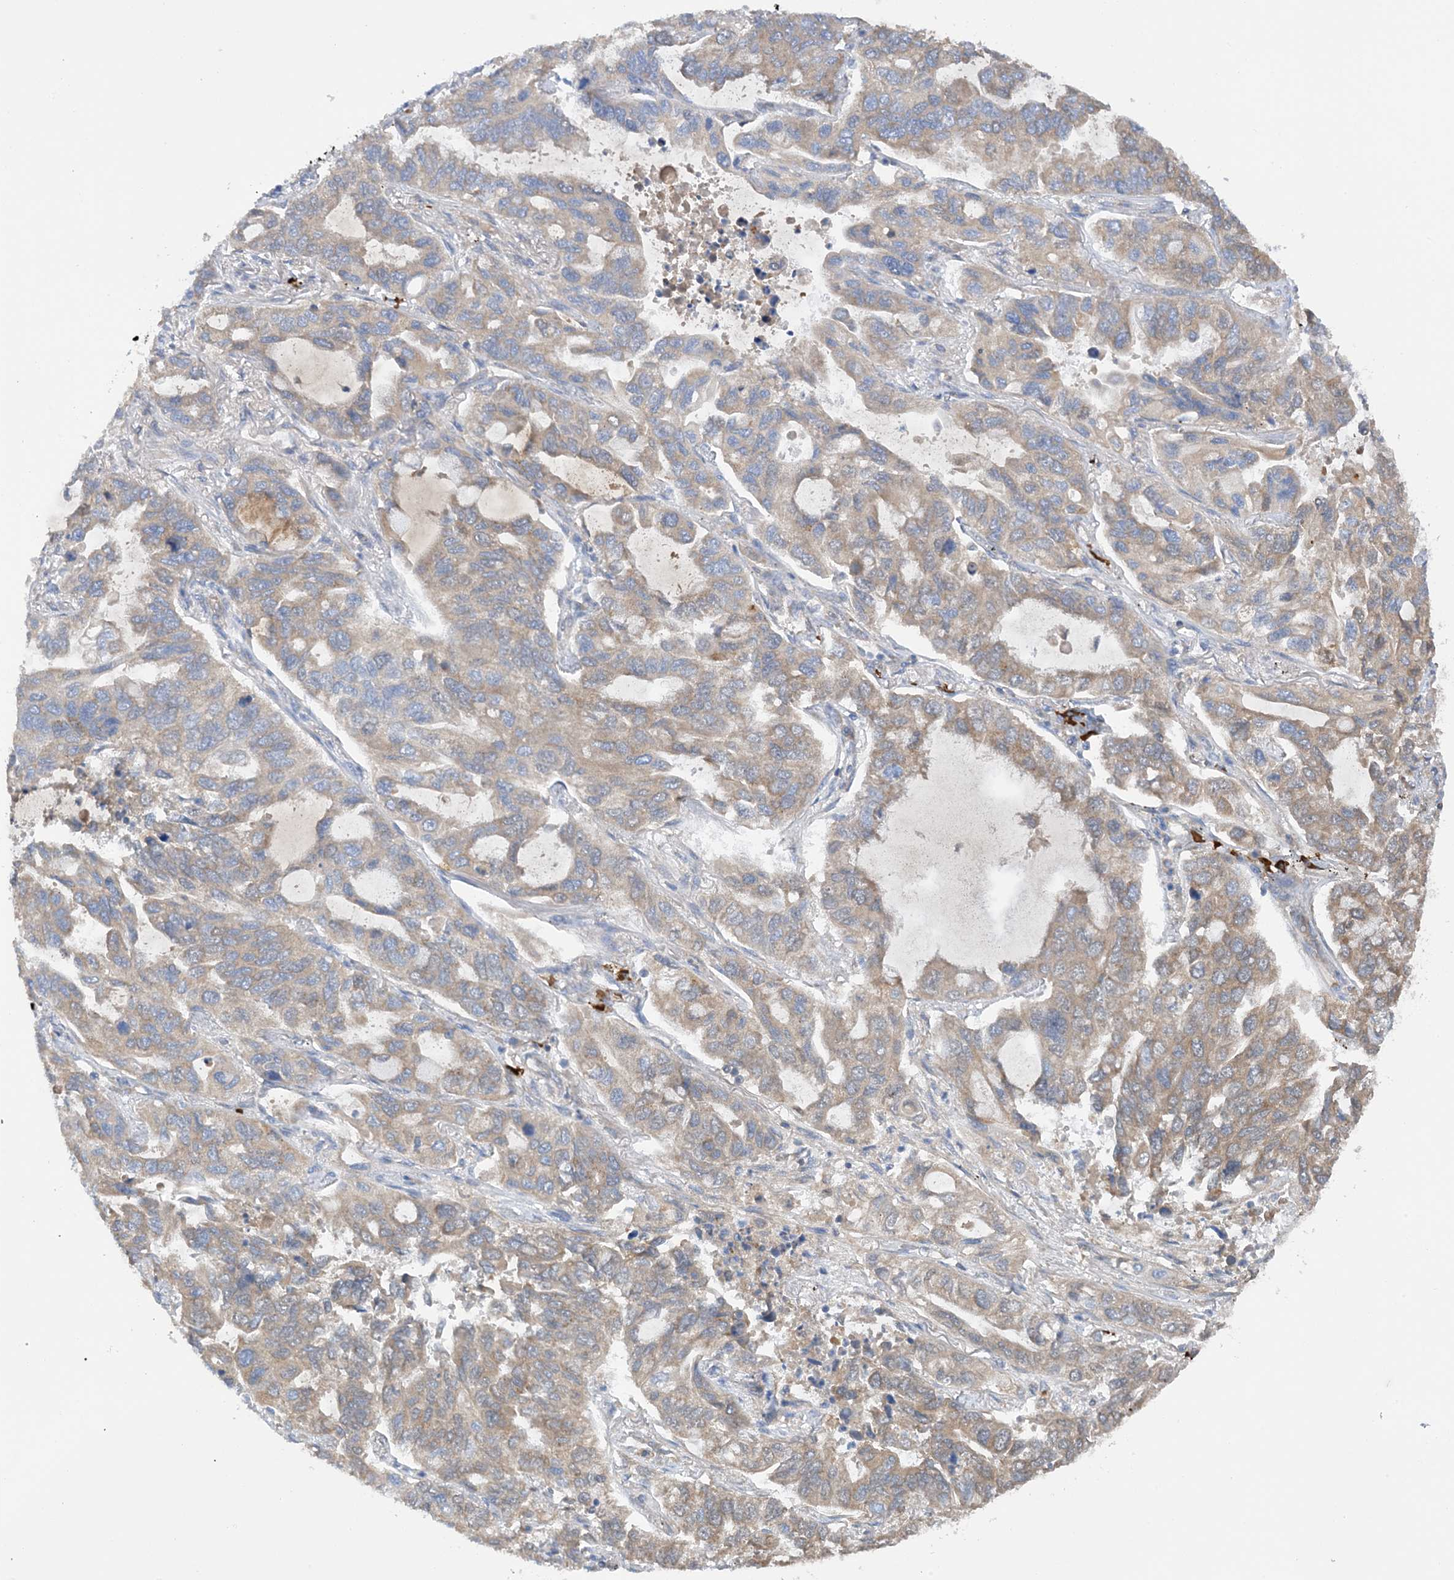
{"staining": {"intensity": "weak", "quantity": ">75%", "location": "cytoplasmic/membranous"}, "tissue": "lung cancer", "cell_type": "Tumor cells", "image_type": "cancer", "snomed": [{"axis": "morphology", "description": "Adenocarcinoma, NOS"}, {"axis": "topography", "description": "Lung"}], "caption": "About >75% of tumor cells in adenocarcinoma (lung) demonstrate weak cytoplasmic/membranous protein expression as visualized by brown immunohistochemical staining.", "gene": "SLC5A11", "patient": {"sex": "male", "age": 64}}